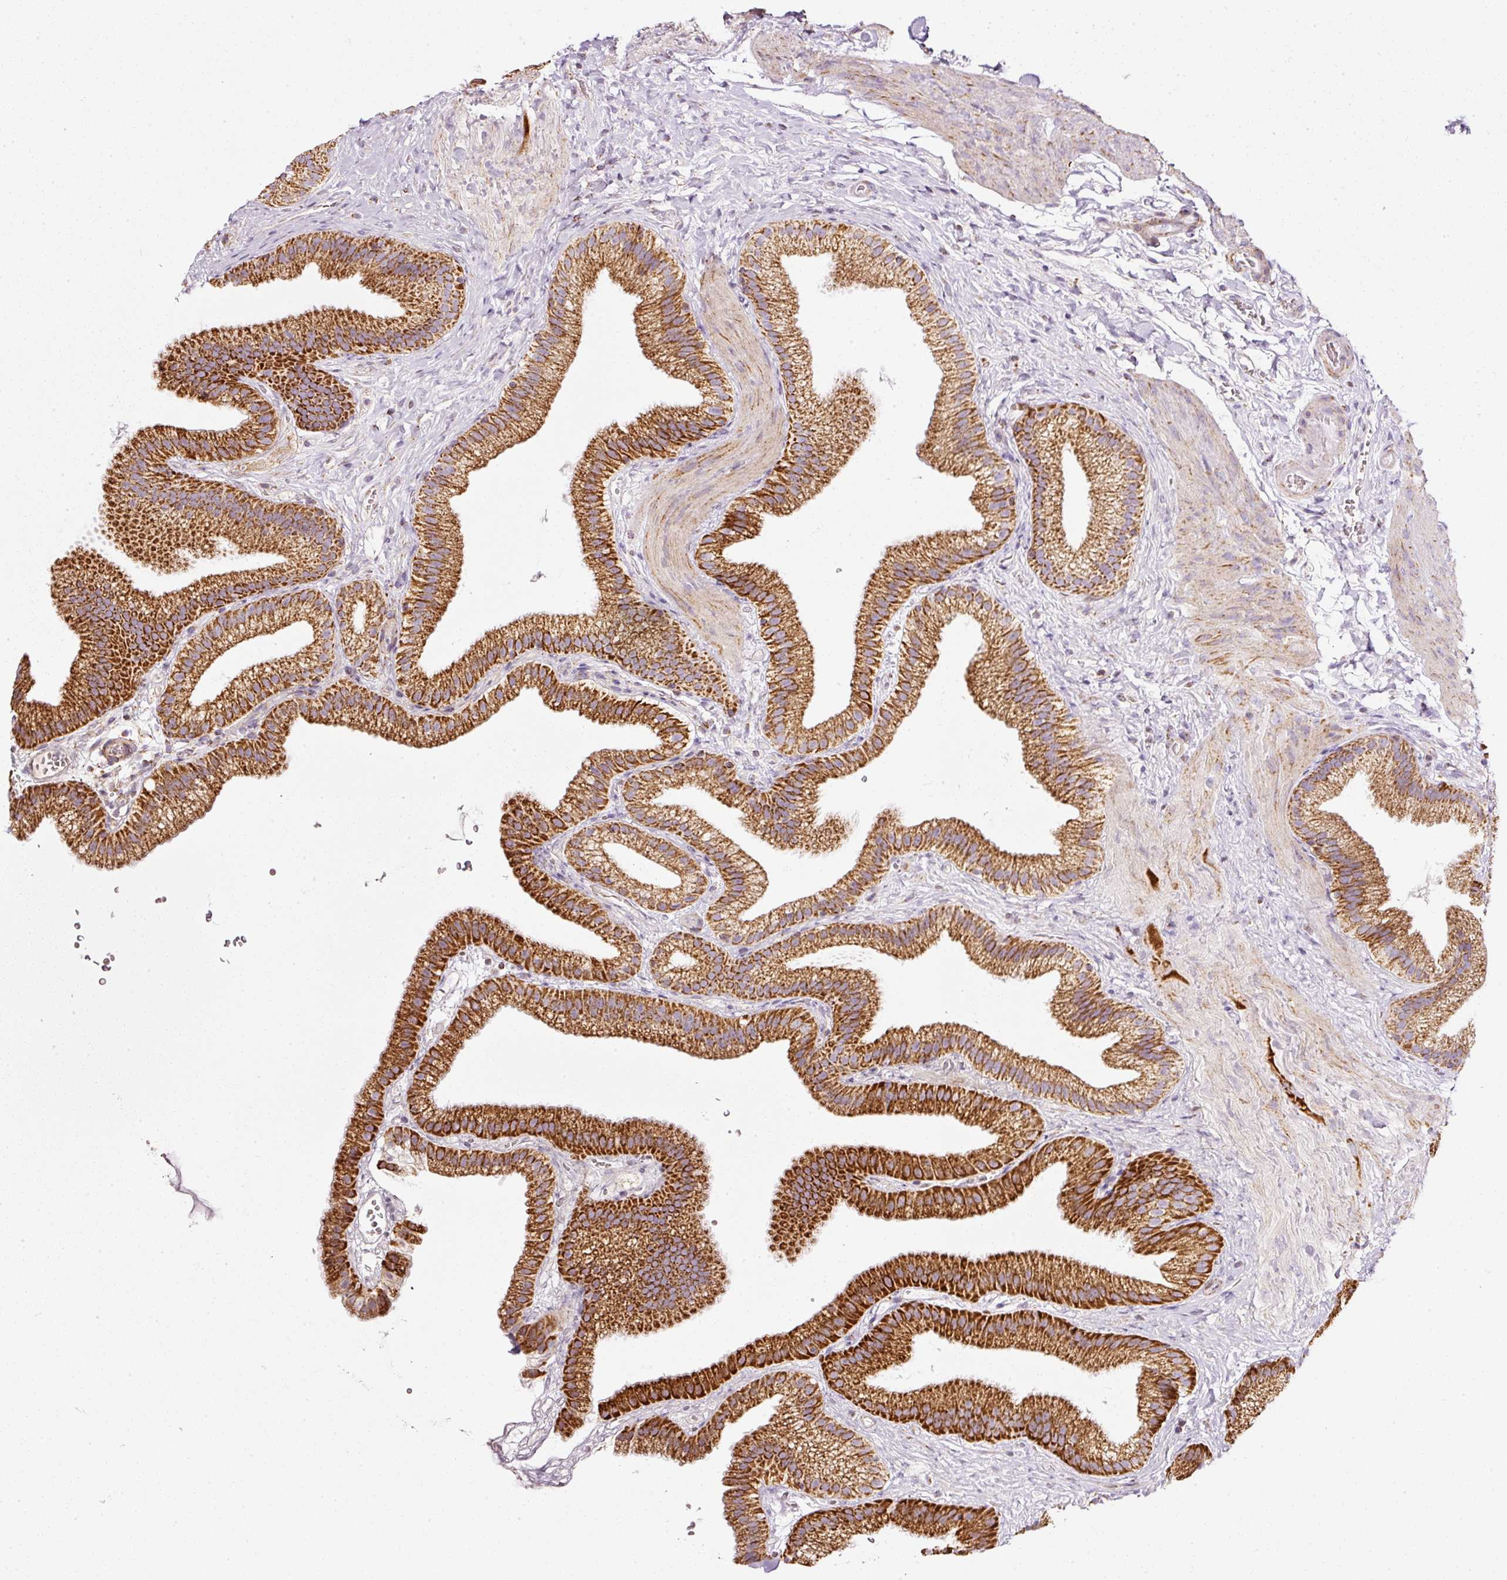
{"staining": {"intensity": "strong", "quantity": ">75%", "location": "cytoplasmic/membranous"}, "tissue": "gallbladder", "cell_type": "Glandular cells", "image_type": "normal", "snomed": [{"axis": "morphology", "description": "Normal tissue, NOS"}, {"axis": "topography", "description": "Gallbladder"}], "caption": "Unremarkable gallbladder demonstrates strong cytoplasmic/membranous expression in about >75% of glandular cells, visualized by immunohistochemistry.", "gene": "SDHA", "patient": {"sex": "female", "age": 63}}